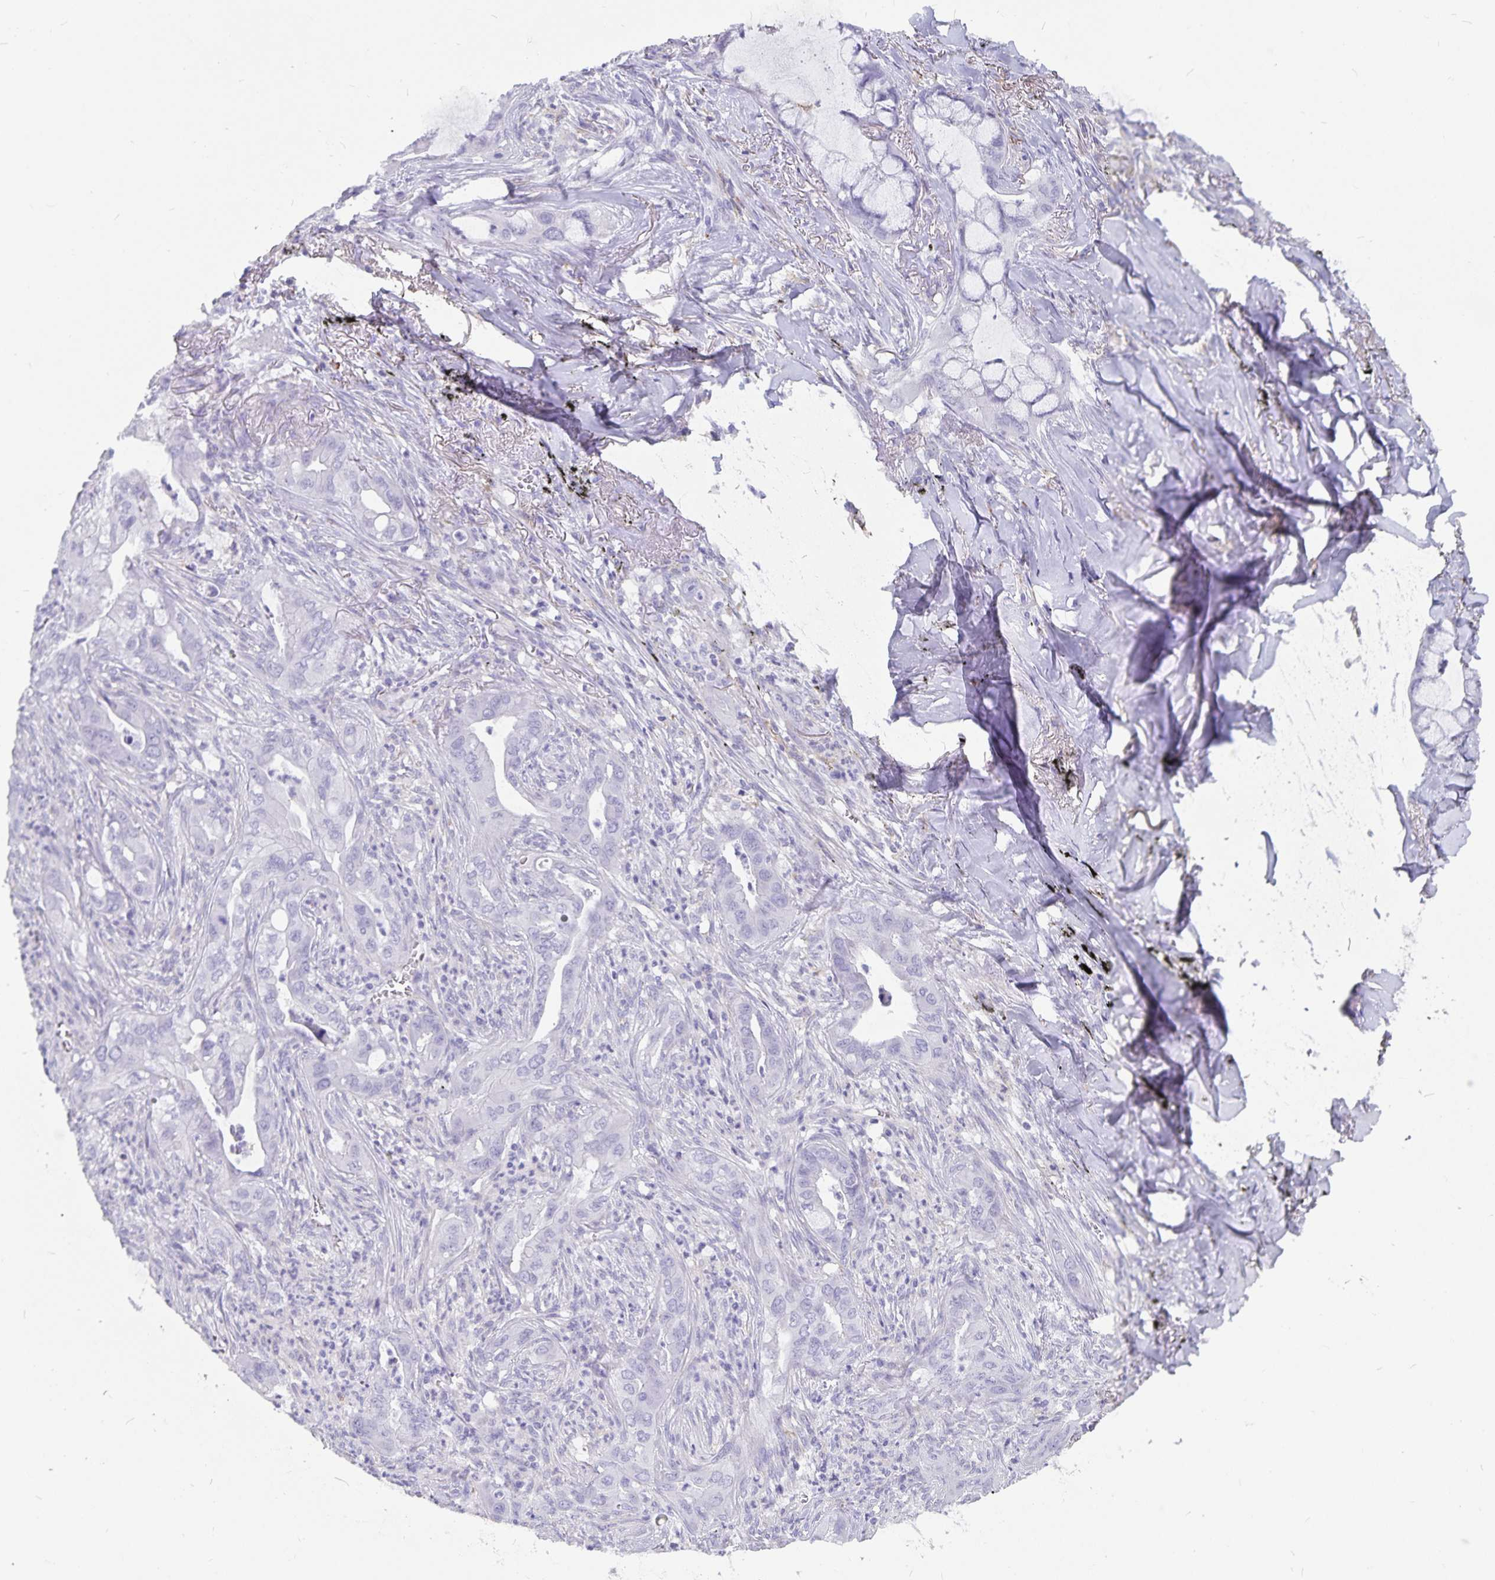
{"staining": {"intensity": "negative", "quantity": "none", "location": "none"}, "tissue": "lung cancer", "cell_type": "Tumor cells", "image_type": "cancer", "snomed": [{"axis": "morphology", "description": "Adenocarcinoma, NOS"}, {"axis": "topography", "description": "Lung"}], "caption": "Immunohistochemistry image of neoplastic tissue: lung adenocarcinoma stained with DAB (3,3'-diaminobenzidine) demonstrates no significant protein positivity in tumor cells. (DAB (3,3'-diaminobenzidine) immunohistochemistry with hematoxylin counter stain).", "gene": "PLAC1", "patient": {"sex": "male", "age": 65}}